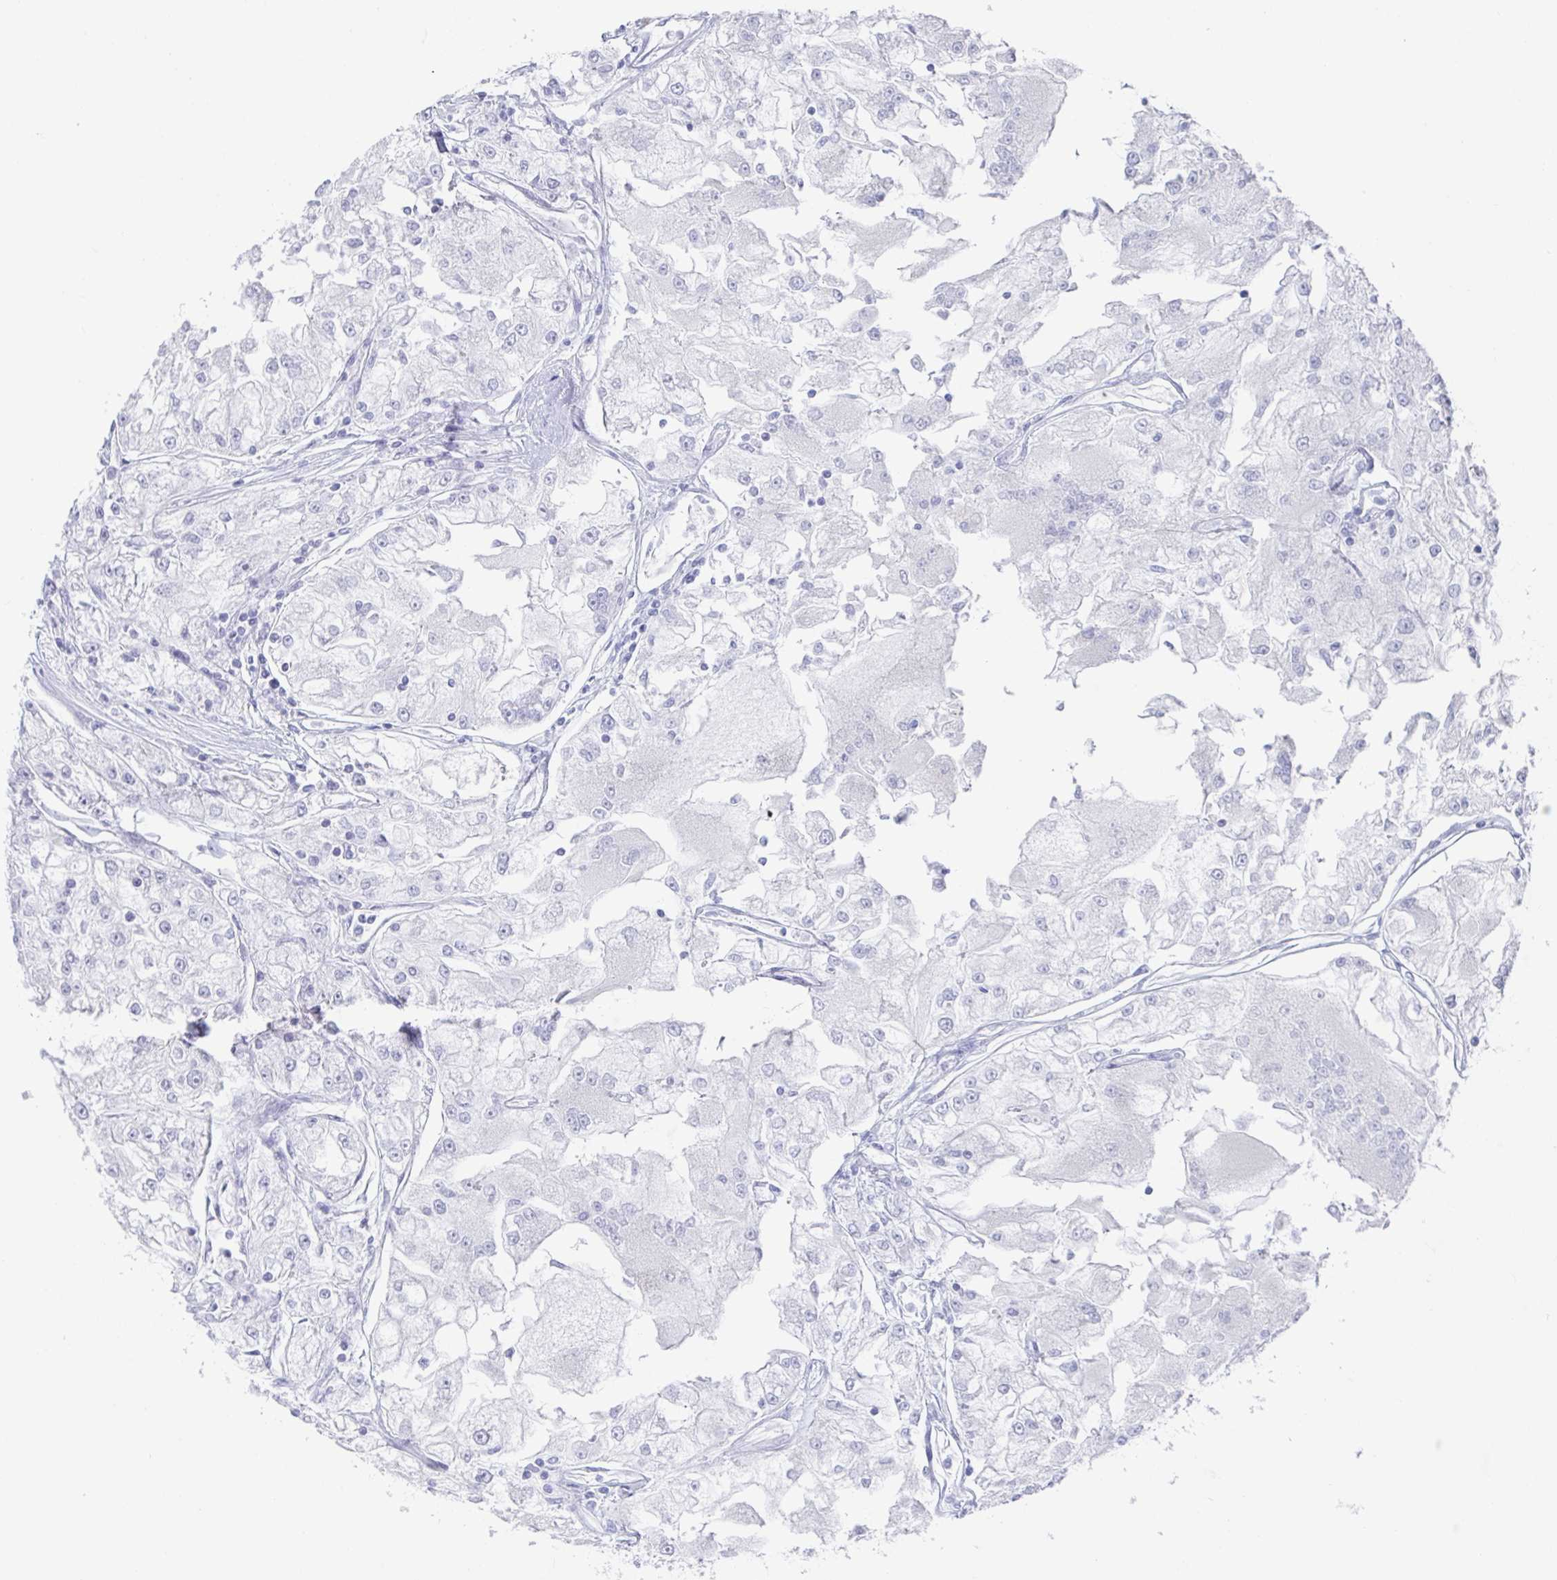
{"staining": {"intensity": "negative", "quantity": "none", "location": "none"}, "tissue": "renal cancer", "cell_type": "Tumor cells", "image_type": "cancer", "snomed": [{"axis": "morphology", "description": "Adenocarcinoma, NOS"}, {"axis": "topography", "description": "Kidney"}], "caption": "Photomicrograph shows no significant protein positivity in tumor cells of adenocarcinoma (renal).", "gene": "PLA2G1B", "patient": {"sex": "female", "age": 72}}